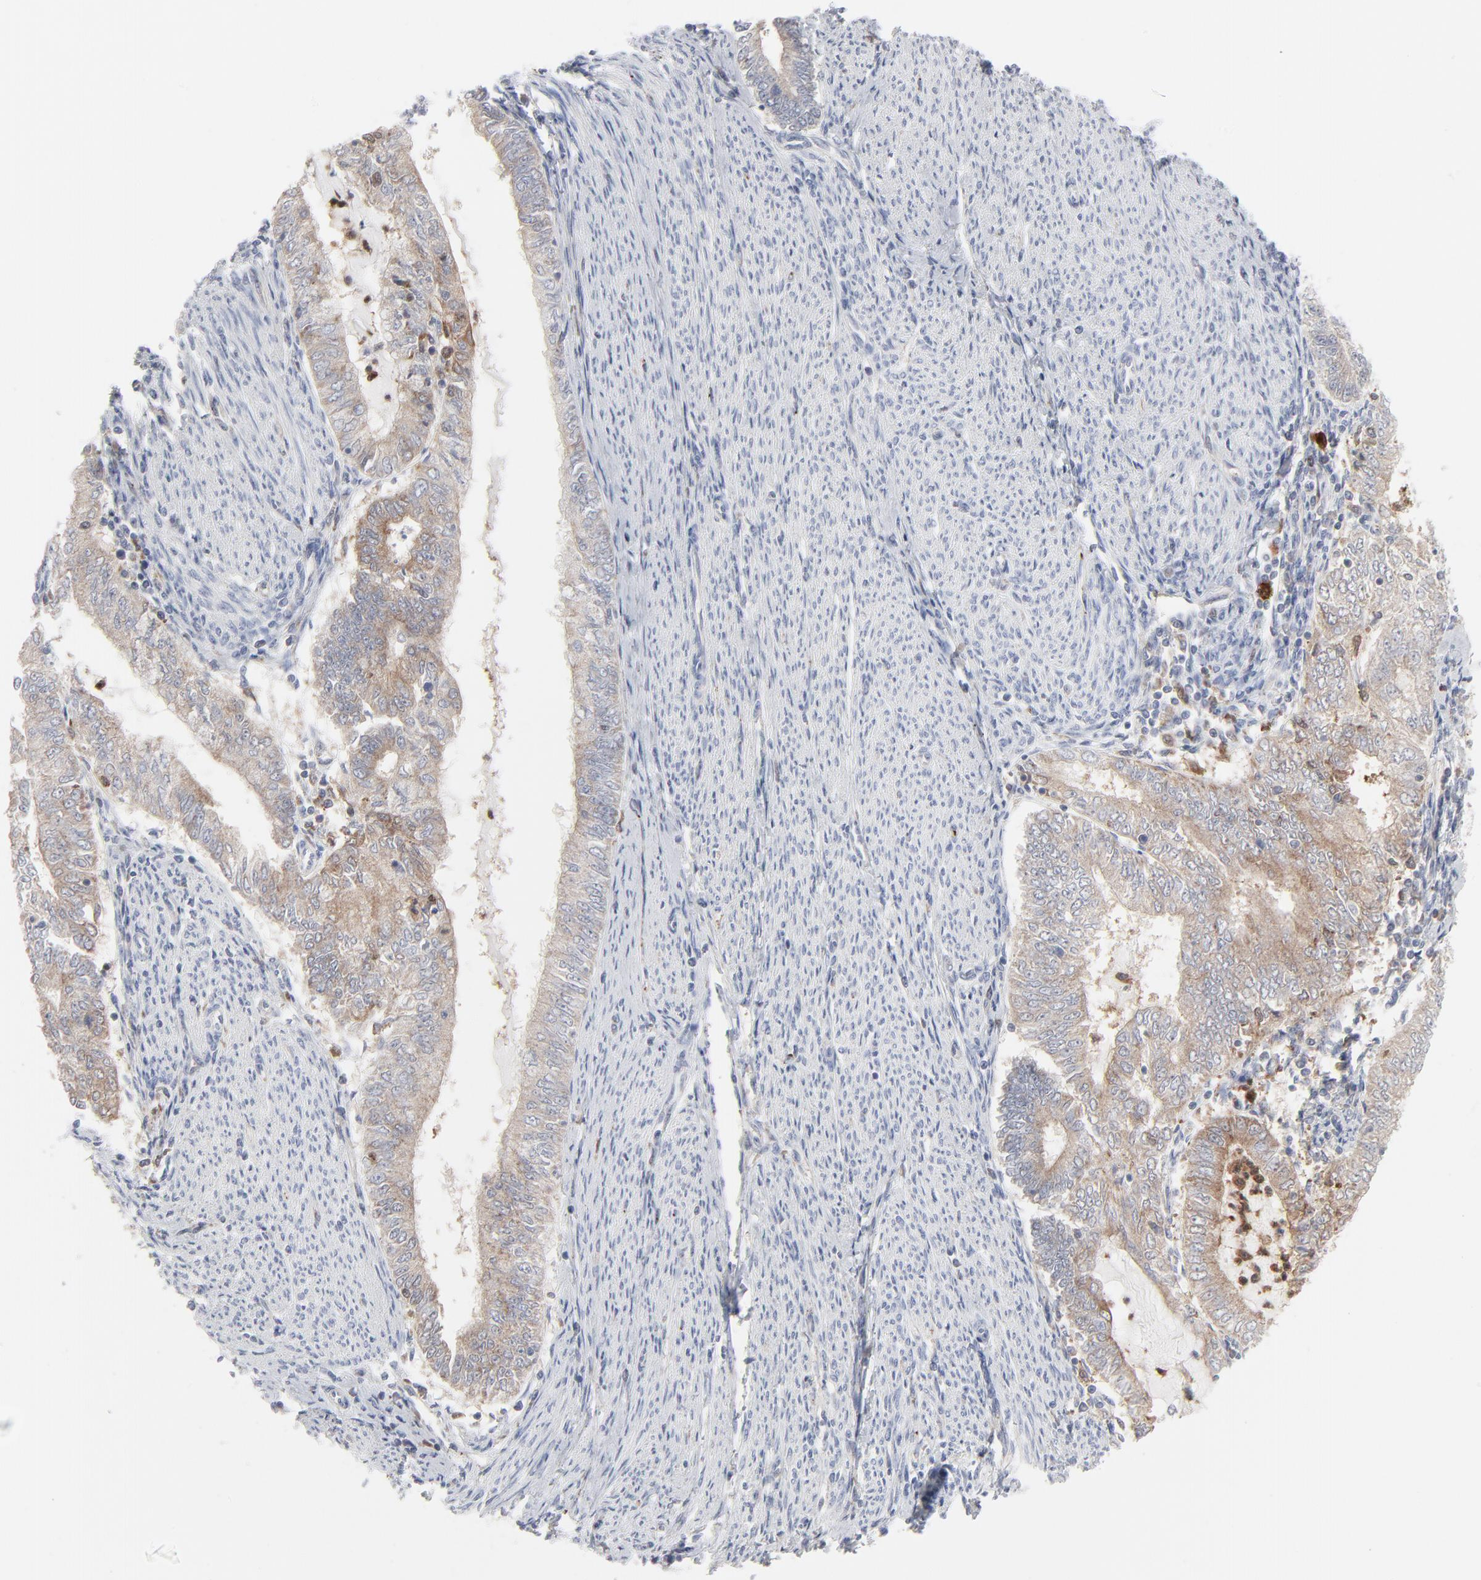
{"staining": {"intensity": "weak", "quantity": ">75%", "location": "cytoplasmic/membranous"}, "tissue": "endometrial cancer", "cell_type": "Tumor cells", "image_type": "cancer", "snomed": [{"axis": "morphology", "description": "Adenocarcinoma, NOS"}, {"axis": "topography", "description": "Endometrium"}], "caption": "Protein analysis of endometrial cancer (adenocarcinoma) tissue displays weak cytoplasmic/membranous staining in approximately >75% of tumor cells.", "gene": "BID", "patient": {"sex": "female", "age": 66}}